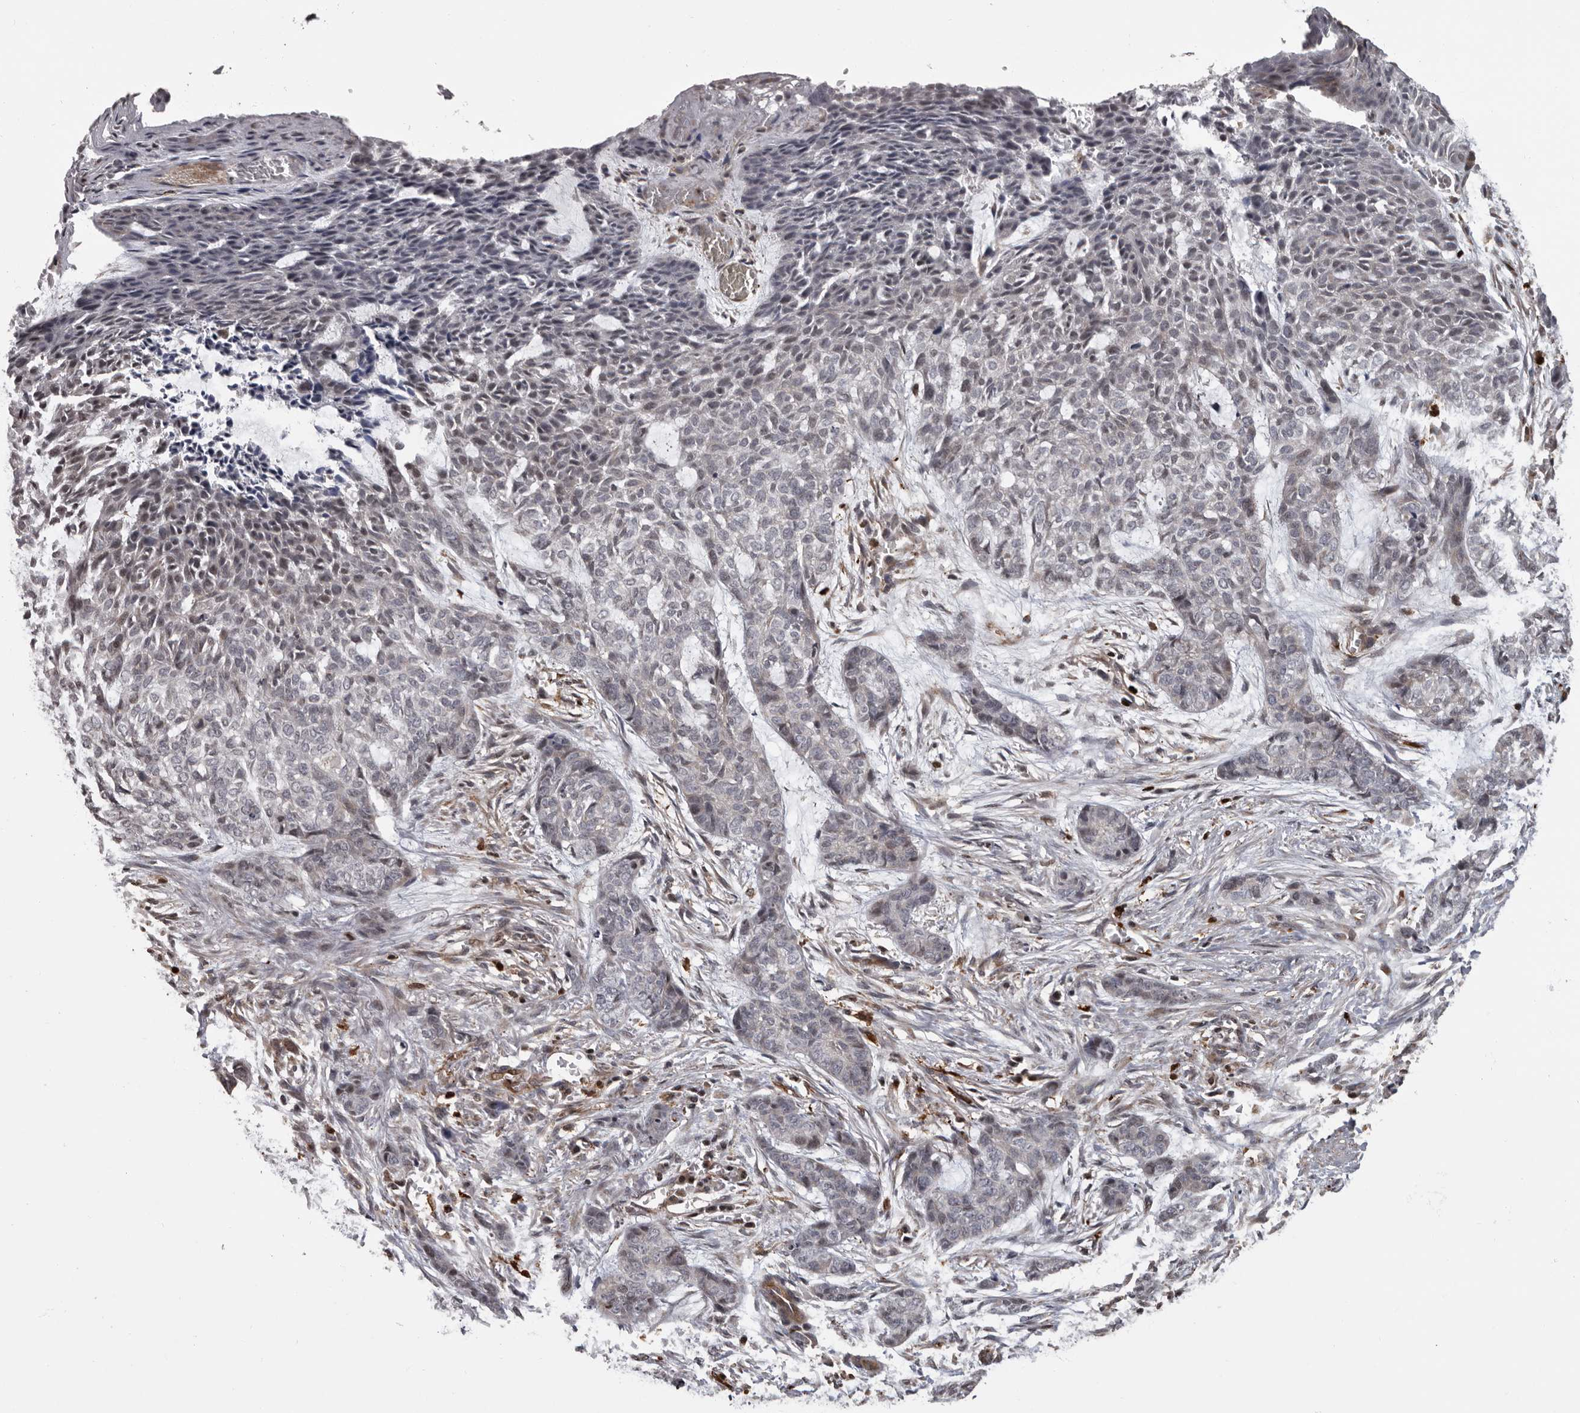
{"staining": {"intensity": "negative", "quantity": "none", "location": "none"}, "tissue": "skin cancer", "cell_type": "Tumor cells", "image_type": "cancer", "snomed": [{"axis": "morphology", "description": "Basal cell carcinoma"}, {"axis": "topography", "description": "Skin"}], "caption": "There is no significant staining in tumor cells of skin cancer (basal cell carcinoma).", "gene": "FGFR4", "patient": {"sex": "female", "age": 64}}